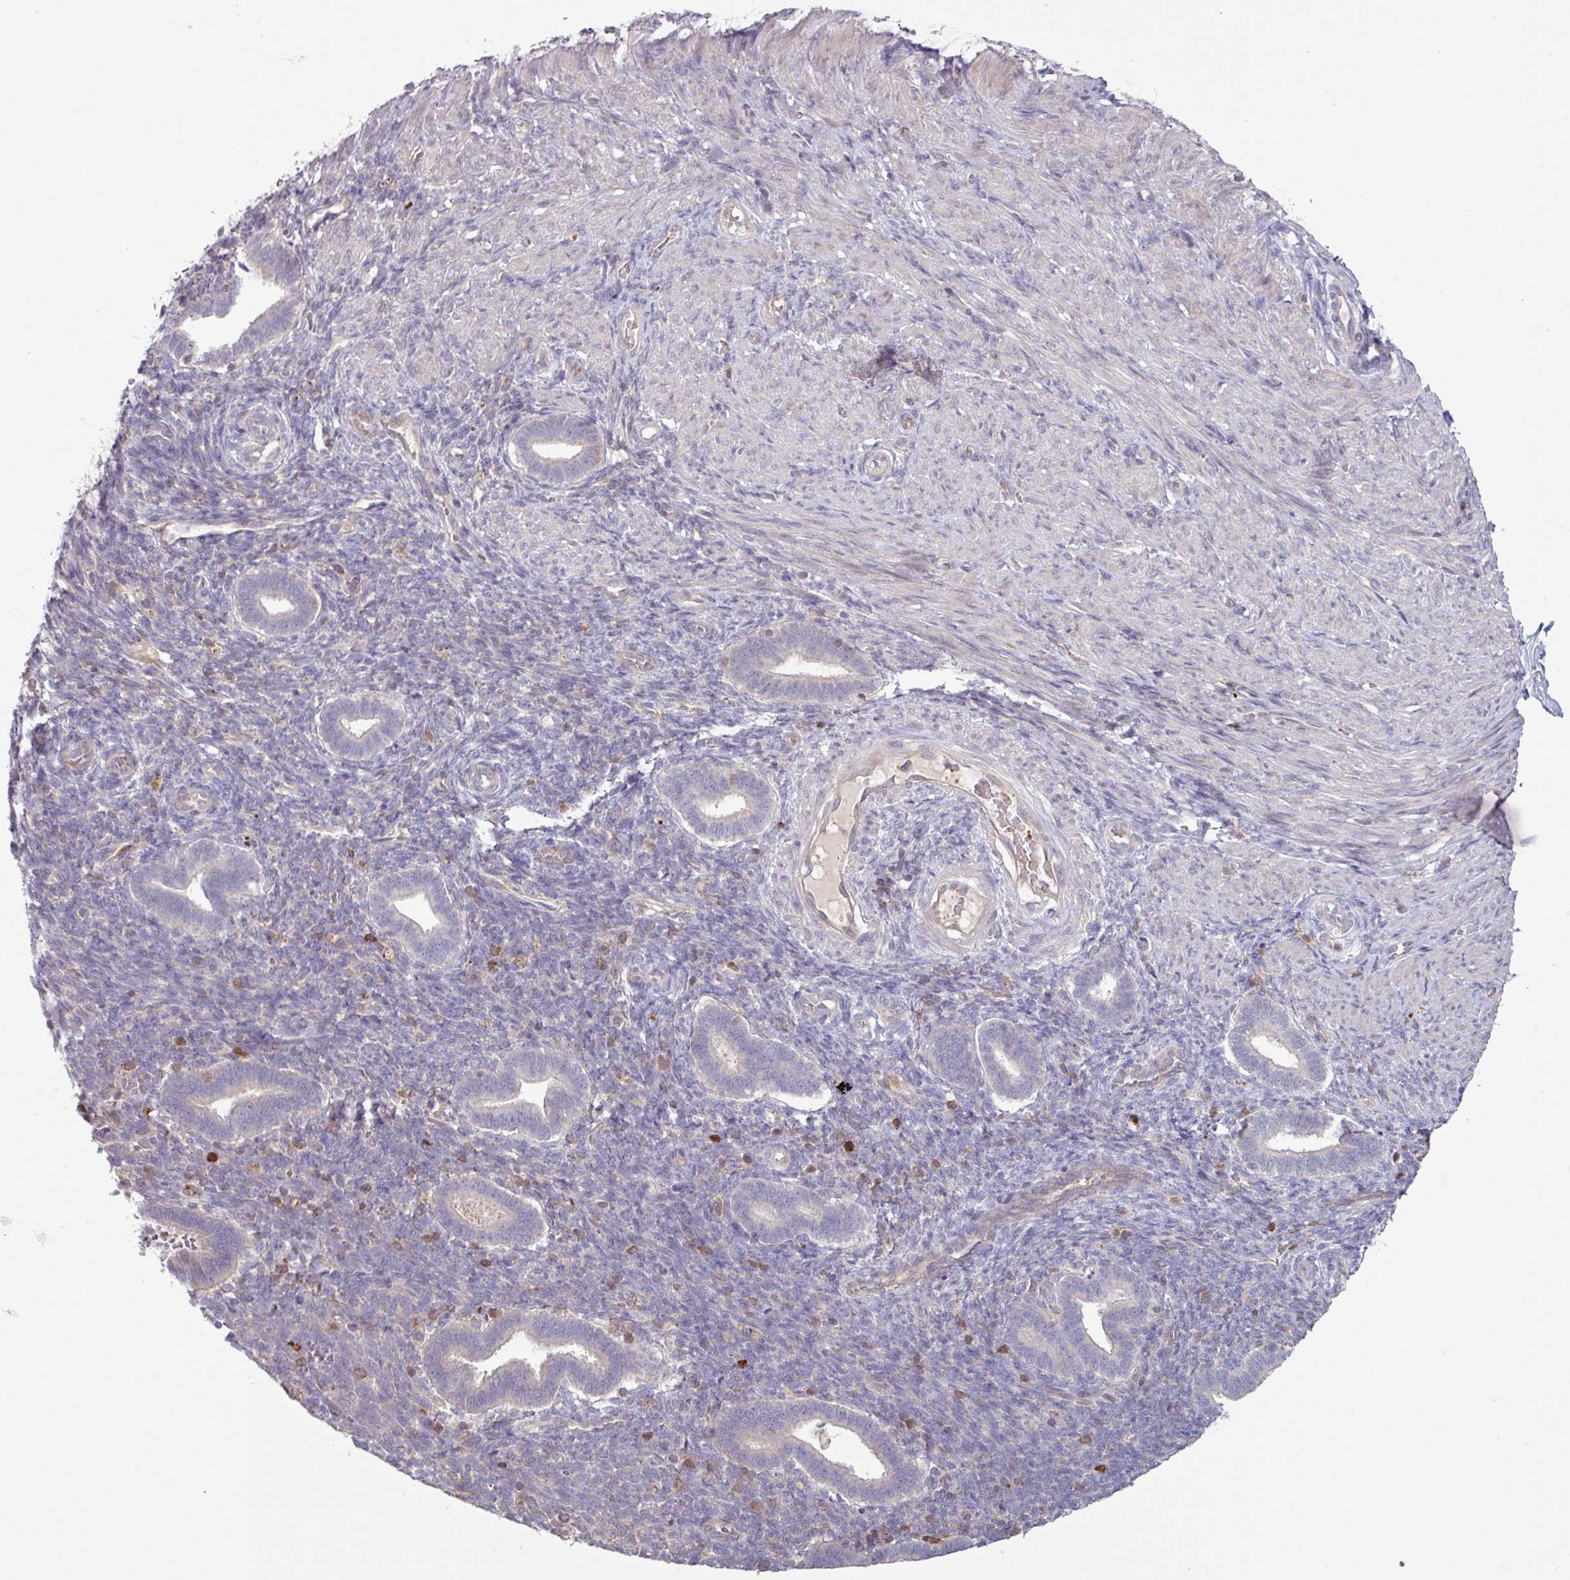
{"staining": {"intensity": "negative", "quantity": "none", "location": "none"}, "tissue": "endometrium", "cell_type": "Cells in endometrial stroma", "image_type": "normal", "snomed": [{"axis": "morphology", "description": "Normal tissue, NOS"}, {"axis": "topography", "description": "Endometrium"}], "caption": "The histopathology image reveals no significant expression in cells in endometrial stroma of endometrium. (Brightfield microscopy of DAB immunohistochemistry at high magnification).", "gene": "SEC61G", "patient": {"sex": "female", "age": 34}}